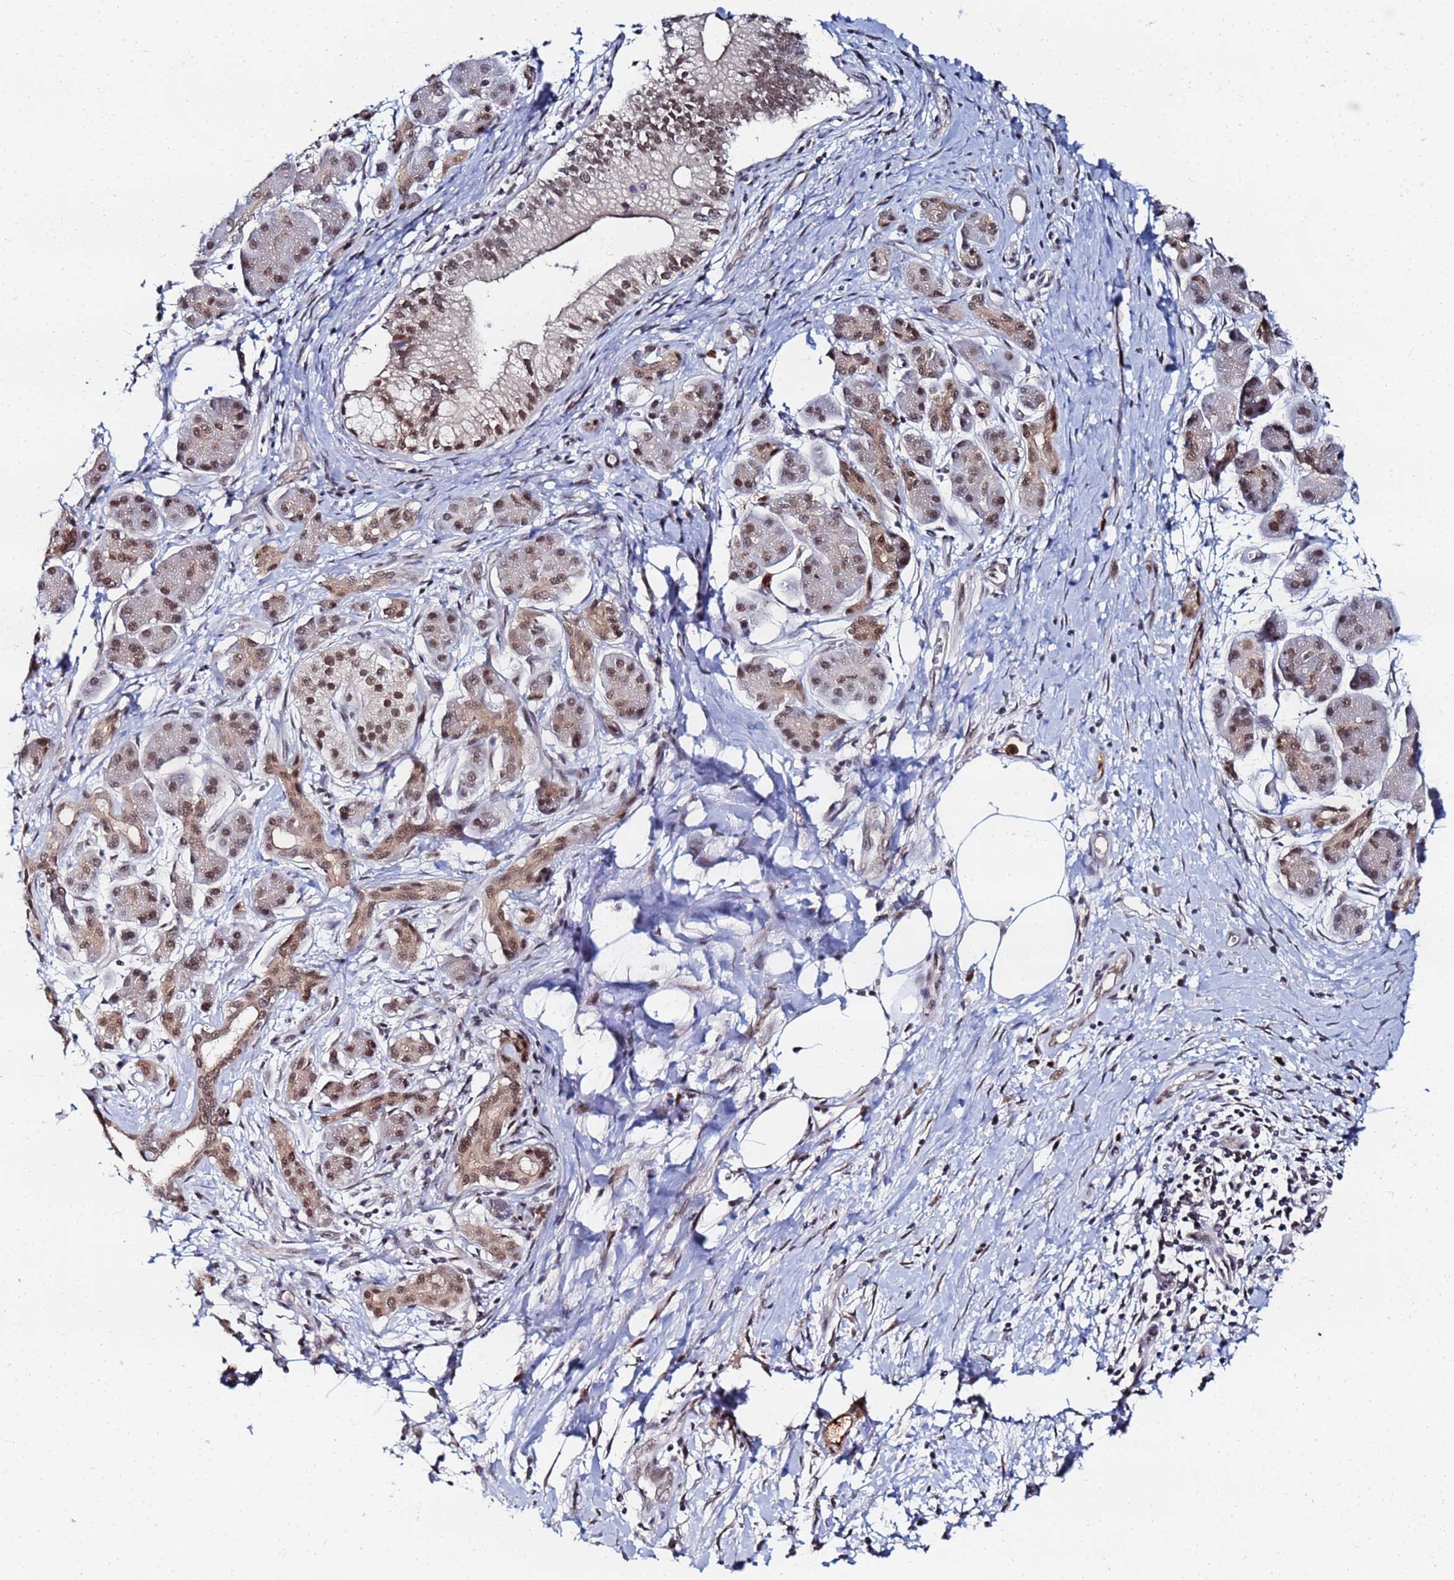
{"staining": {"intensity": "weak", "quantity": ">75%", "location": "nuclear"}, "tissue": "pancreatic cancer", "cell_type": "Tumor cells", "image_type": "cancer", "snomed": [{"axis": "morphology", "description": "Adenocarcinoma, NOS"}, {"axis": "topography", "description": "Pancreas"}], "caption": "Brown immunohistochemical staining in human pancreatic cancer (adenocarcinoma) shows weak nuclear staining in about >75% of tumor cells. (Stains: DAB in brown, nuclei in blue, Microscopy: brightfield microscopy at high magnification).", "gene": "MTCL1", "patient": {"sex": "female", "age": 72}}